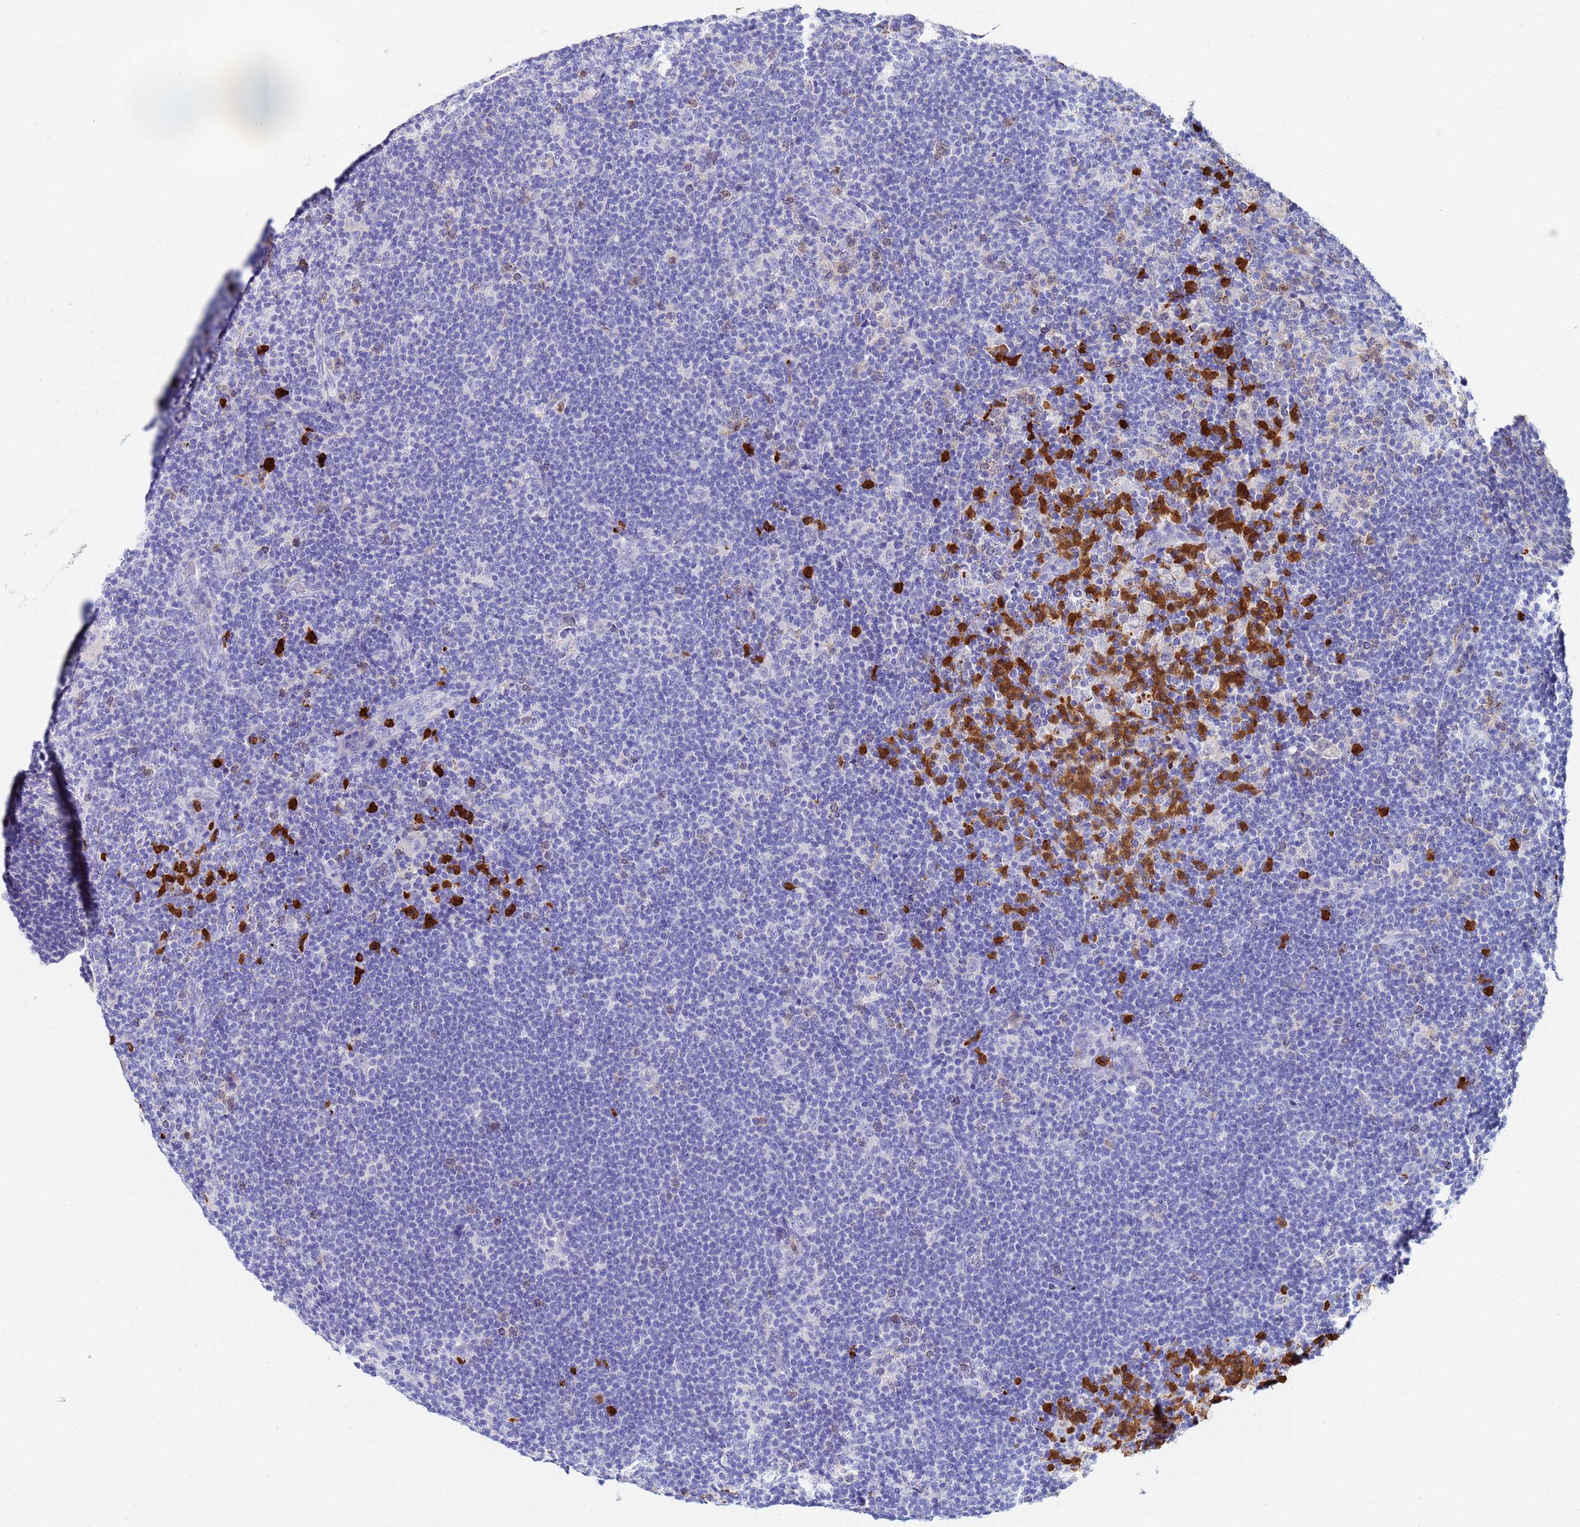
{"staining": {"intensity": "negative", "quantity": "none", "location": "none"}, "tissue": "lymphoma", "cell_type": "Tumor cells", "image_type": "cancer", "snomed": [{"axis": "morphology", "description": "Hodgkin's disease, NOS"}, {"axis": "topography", "description": "Lymph node"}], "caption": "Immunohistochemistry (IHC) of lymphoma reveals no staining in tumor cells. (DAB immunohistochemistry visualized using brightfield microscopy, high magnification).", "gene": "TUBAL3", "patient": {"sex": "female", "age": 57}}